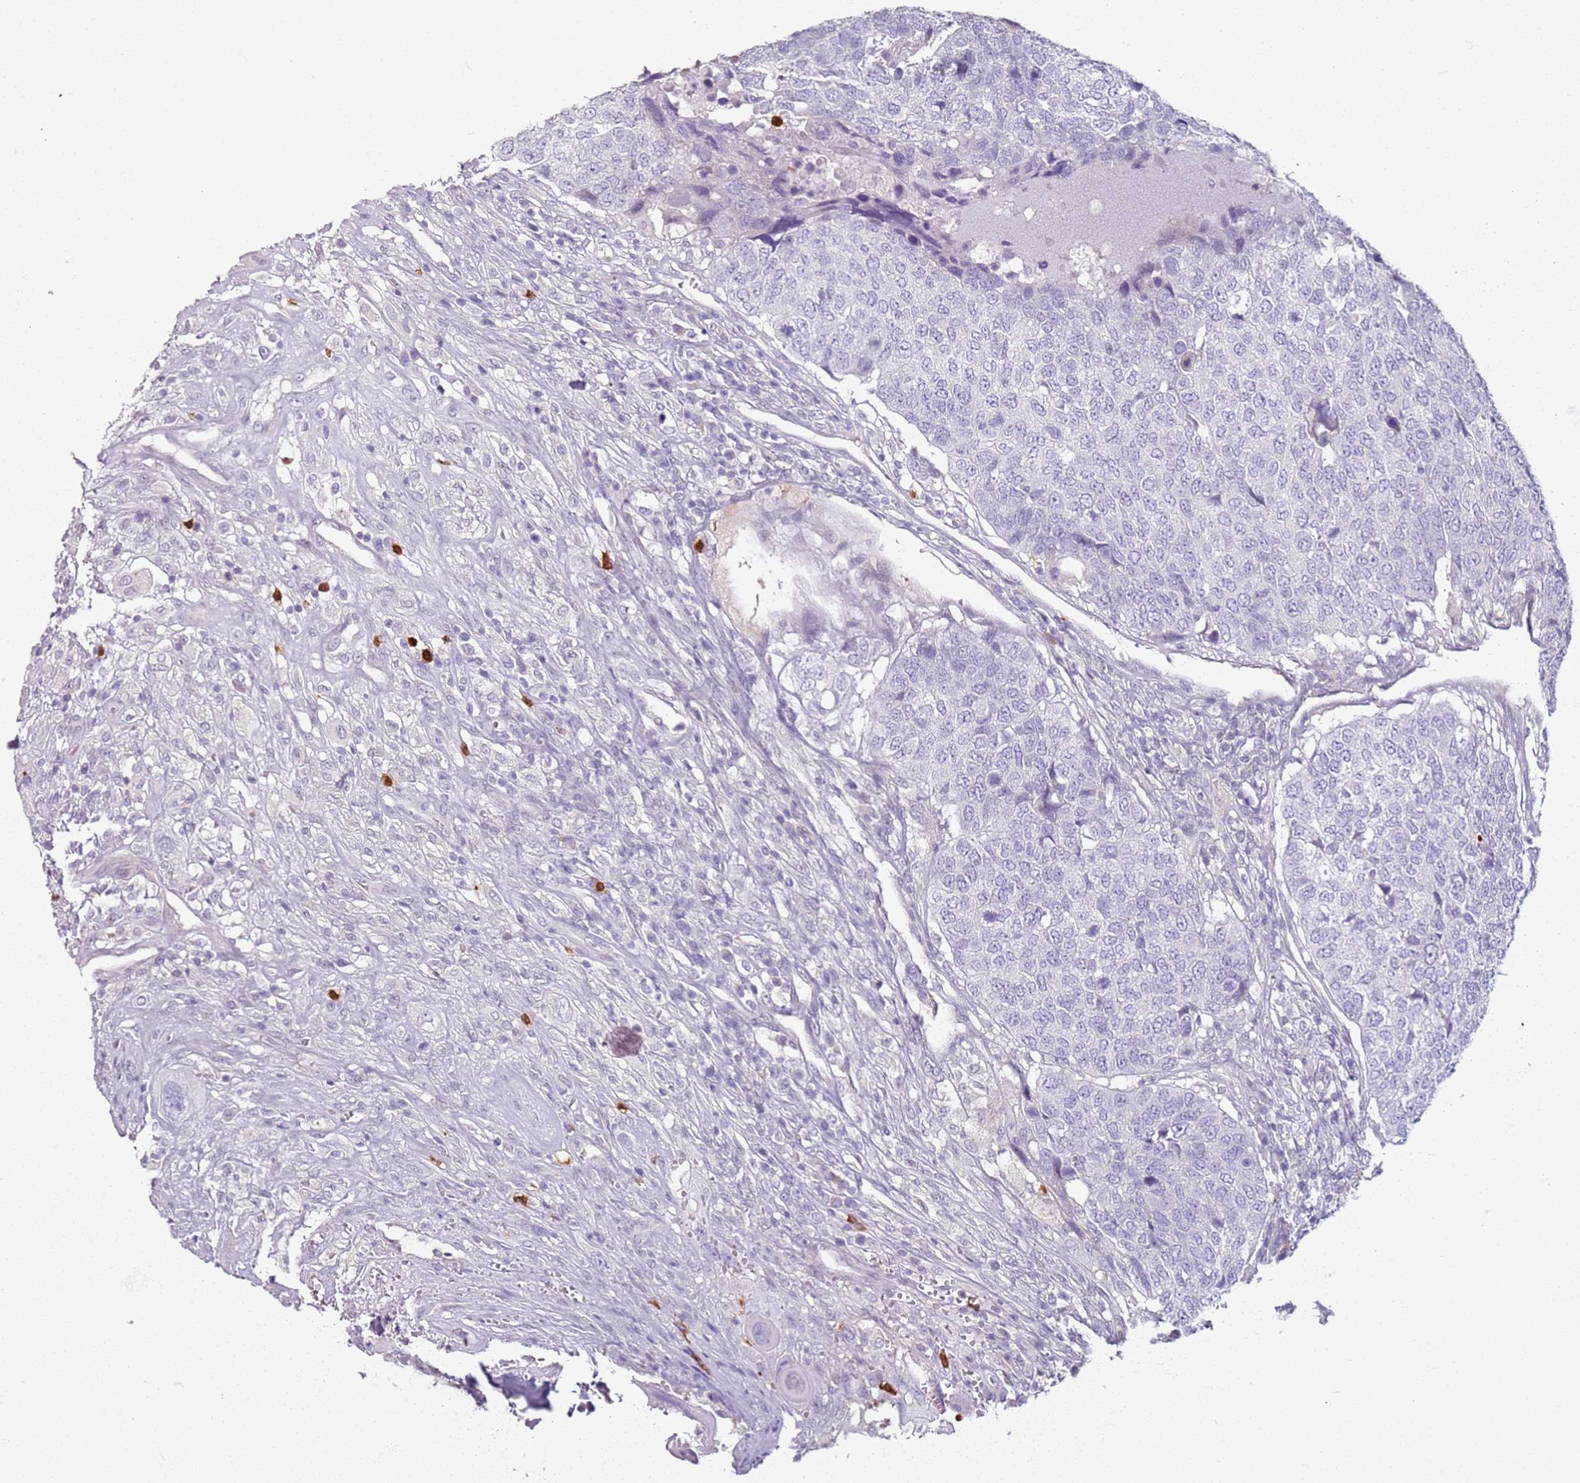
{"staining": {"intensity": "negative", "quantity": "none", "location": "none"}, "tissue": "head and neck cancer", "cell_type": "Tumor cells", "image_type": "cancer", "snomed": [{"axis": "morphology", "description": "Squamous cell carcinoma, NOS"}, {"axis": "topography", "description": "Head-Neck"}], "caption": "This is an IHC image of human head and neck cancer (squamous cell carcinoma). There is no staining in tumor cells.", "gene": "CD40LG", "patient": {"sex": "male", "age": 66}}